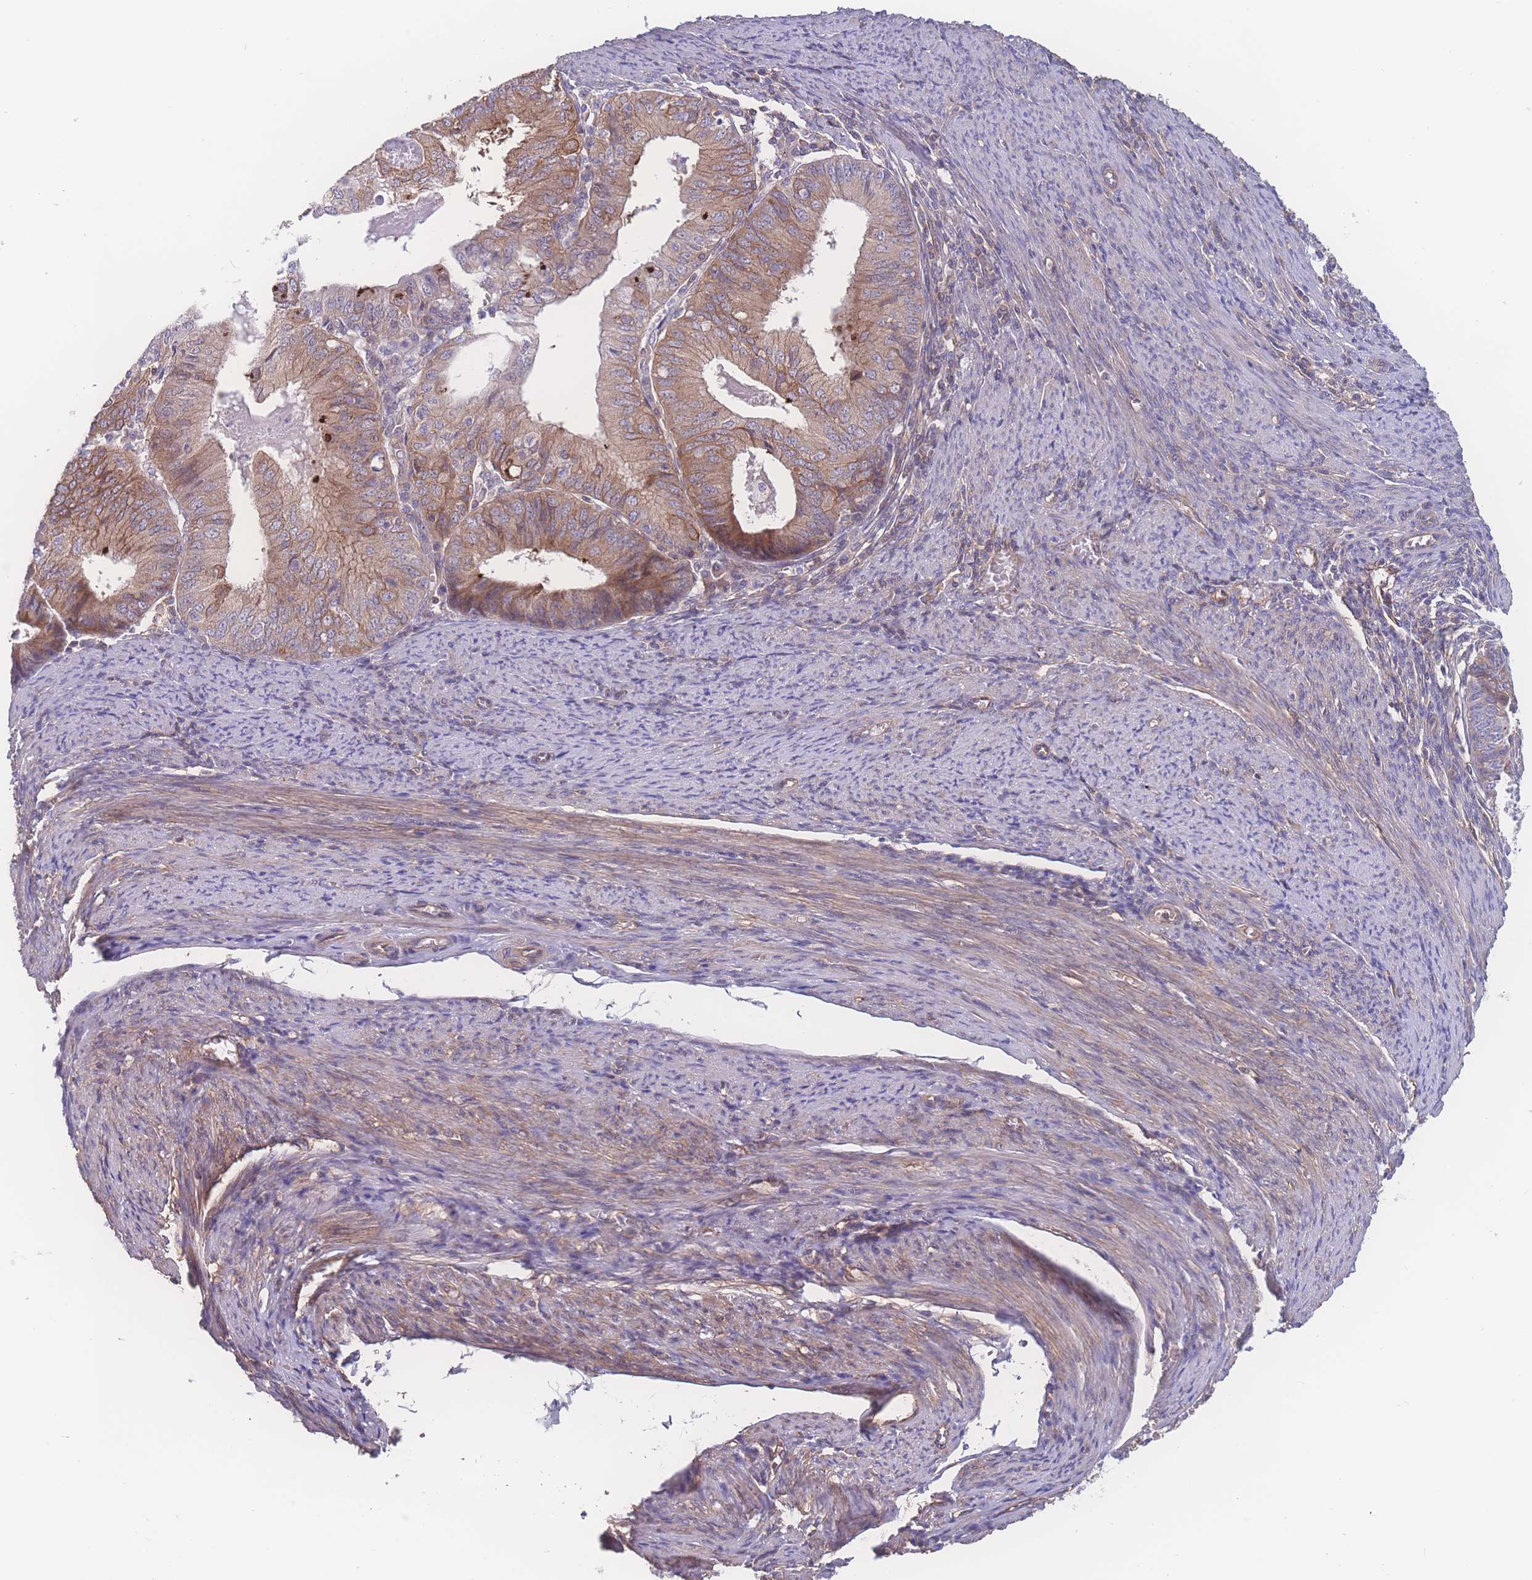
{"staining": {"intensity": "moderate", "quantity": ">75%", "location": "cytoplasmic/membranous"}, "tissue": "endometrial cancer", "cell_type": "Tumor cells", "image_type": "cancer", "snomed": [{"axis": "morphology", "description": "Adenocarcinoma, NOS"}, {"axis": "topography", "description": "Endometrium"}], "caption": "Moderate cytoplasmic/membranous protein positivity is seen in about >75% of tumor cells in endometrial adenocarcinoma.", "gene": "CFAP97", "patient": {"sex": "female", "age": 57}}